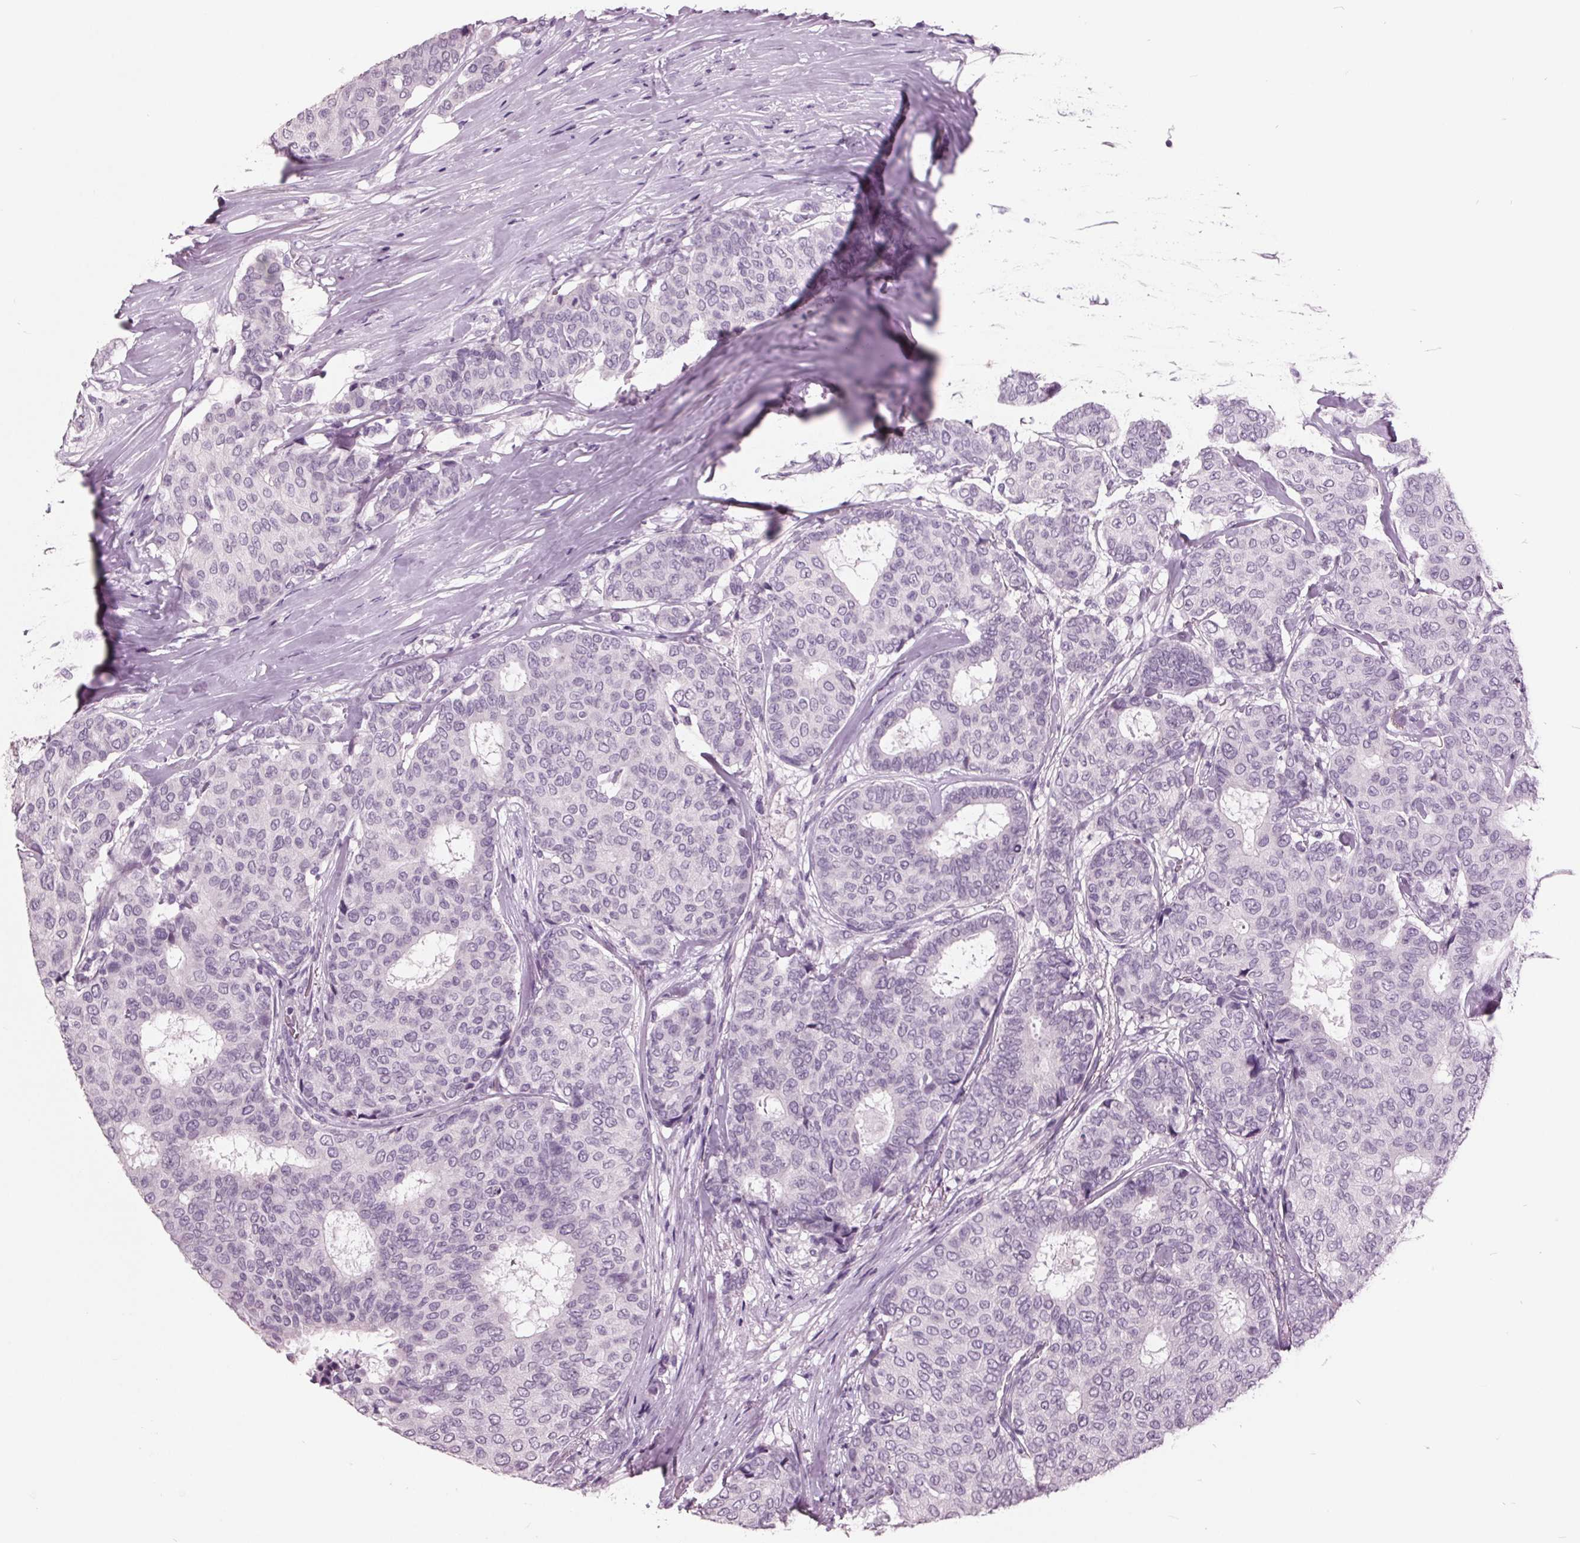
{"staining": {"intensity": "negative", "quantity": "none", "location": "none"}, "tissue": "breast cancer", "cell_type": "Tumor cells", "image_type": "cancer", "snomed": [{"axis": "morphology", "description": "Duct carcinoma"}, {"axis": "topography", "description": "Breast"}], "caption": "Immunohistochemistry (IHC) histopathology image of invasive ductal carcinoma (breast) stained for a protein (brown), which reveals no expression in tumor cells. (Brightfield microscopy of DAB (3,3'-diaminobenzidine) immunohistochemistry at high magnification).", "gene": "AMBP", "patient": {"sex": "female", "age": 75}}